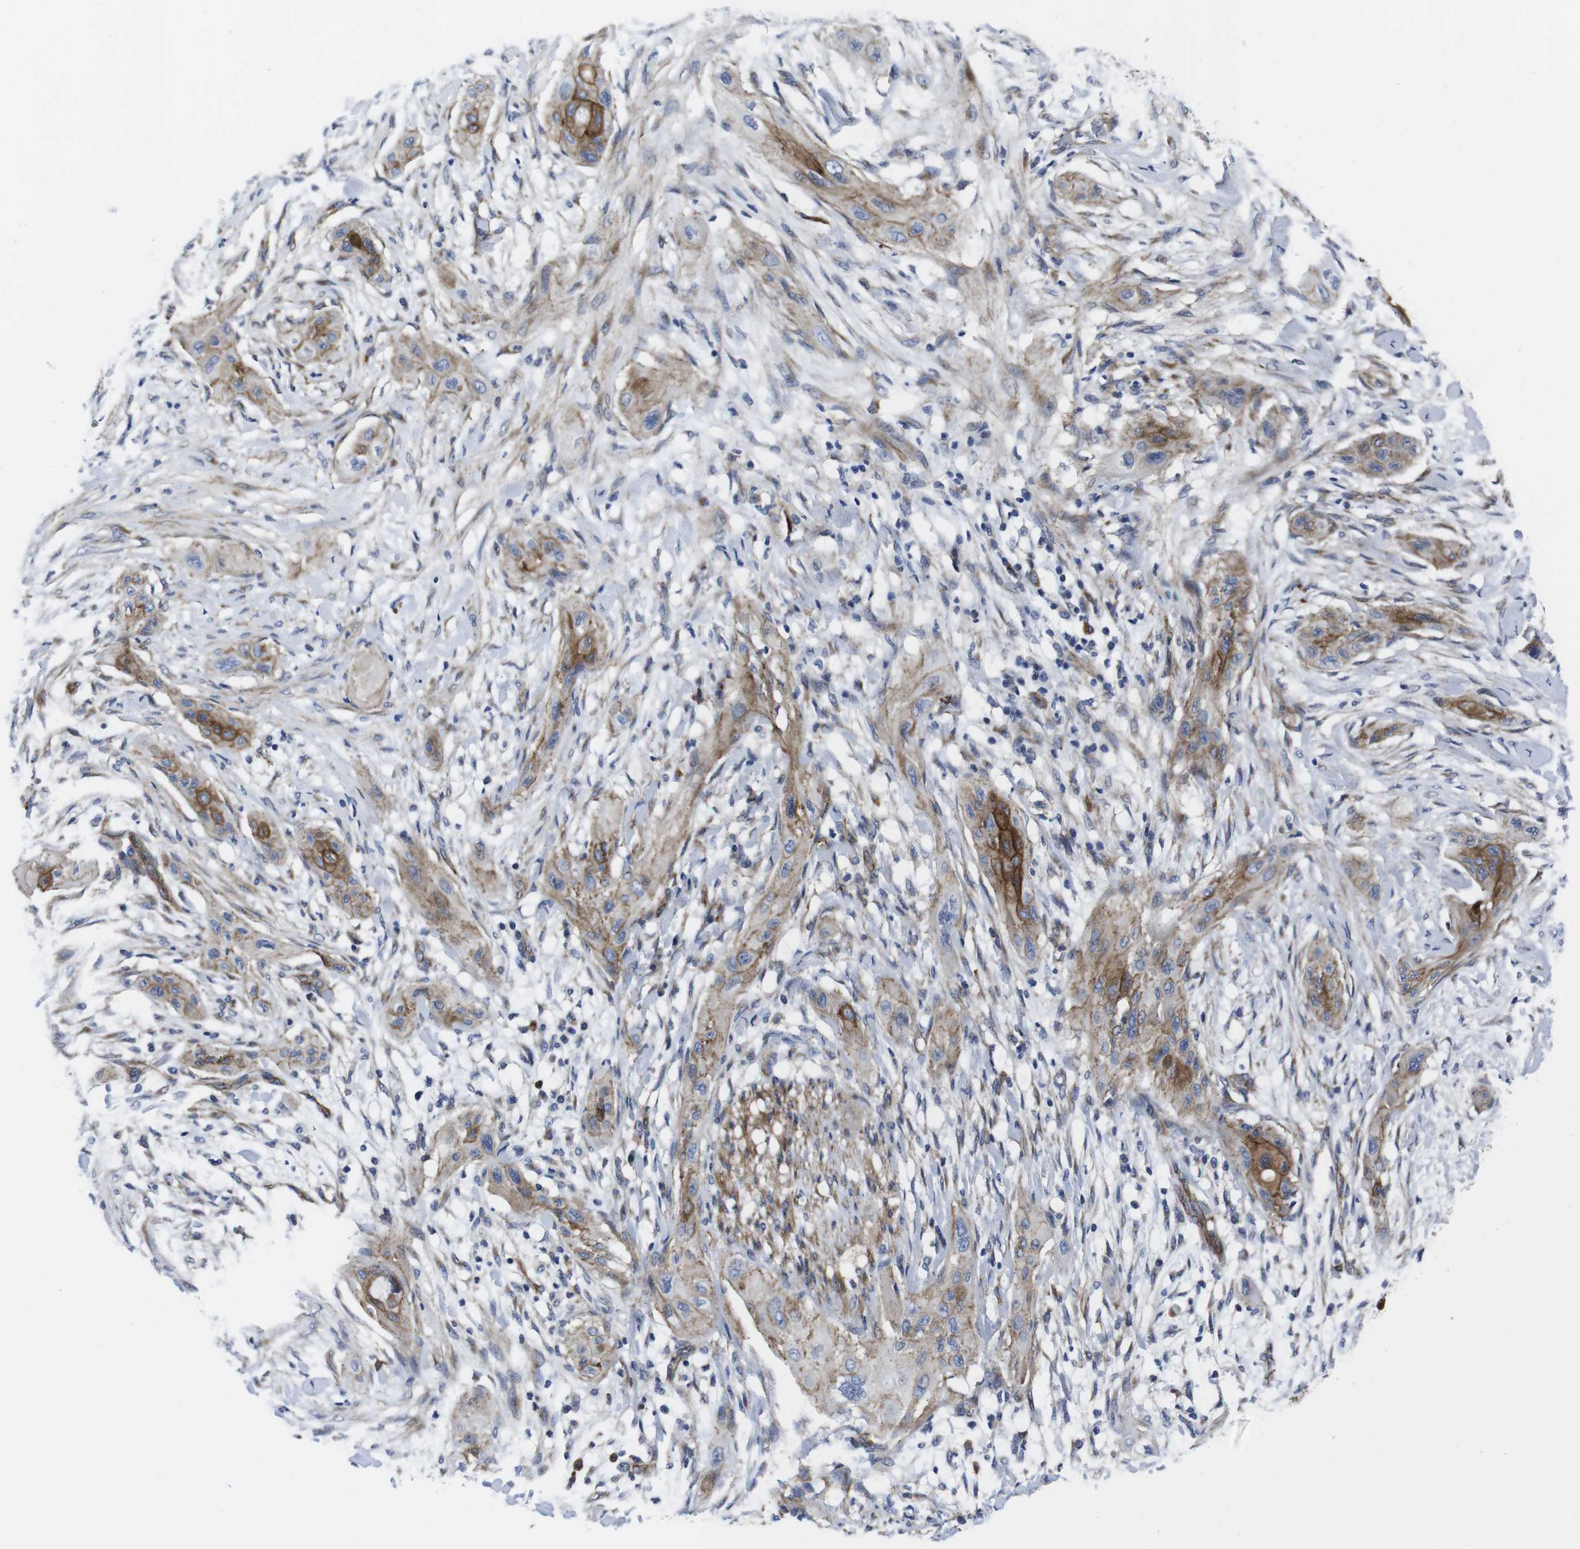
{"staining": {"intensity": "weak", "quantity": ">75%", "location": "cytoplasmic/membranous"}, "tissue": "lung cancer", "cell_type": "Tumor cells", "image_type": "cancer", "snomed": [{"axis": "morphology", "description": "Squamous cell carcinoma, NOS"}, {"axis": "topography", "description": "Lung"}], "caption": "Lung squamous cell carcinoma stained with IHC shows weak cytoplasmic/membranous staining in approximately >75% of tumor cells. The protein of interest is stained brown, and the nuclei are stained in blue (DAB (3,3'-diaminobenzidine) IHC with brightfield microscopy, high magnification).", "gene": "NUMB", "patient": {"sex": "female", "age": 47}}